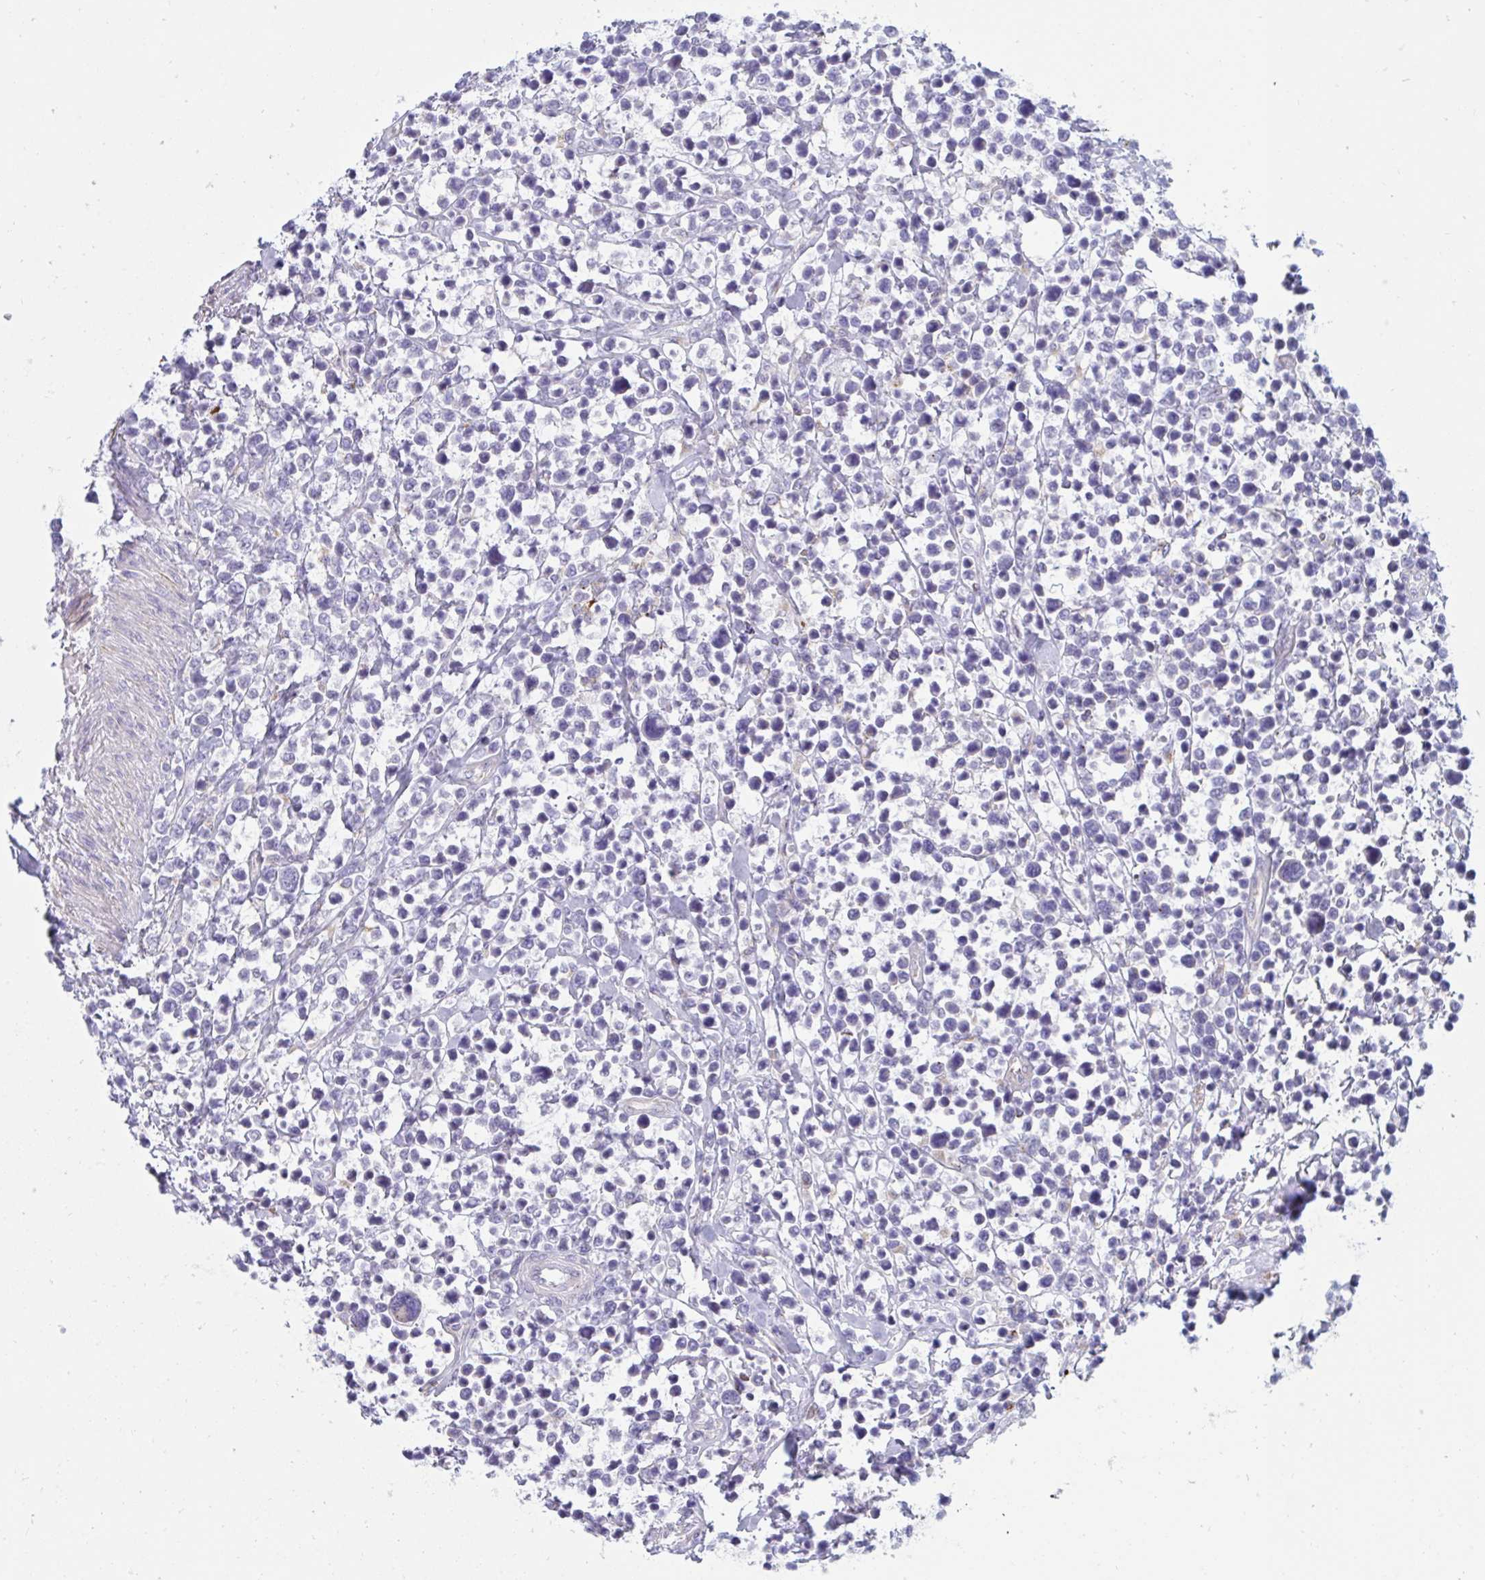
{"staining": {"intensity": "negative", "quantity": "none", "location": "none"}, "tissue": "lymphoma", "cell_type": "Tumor cells", "image_type": "cancer", "snomed": [{"axis": "morphology", "description": "Malignant lymphoma, non-Hodgkin's type, High grade"}, {"axis": "topography", "description": "Soft tissue"}], "caption": "A histopathology image of human lymphoma is negative for staining in tumor cells.", "gene": "SLC9A6", "patient": {"sex": "female", "age": 56}}